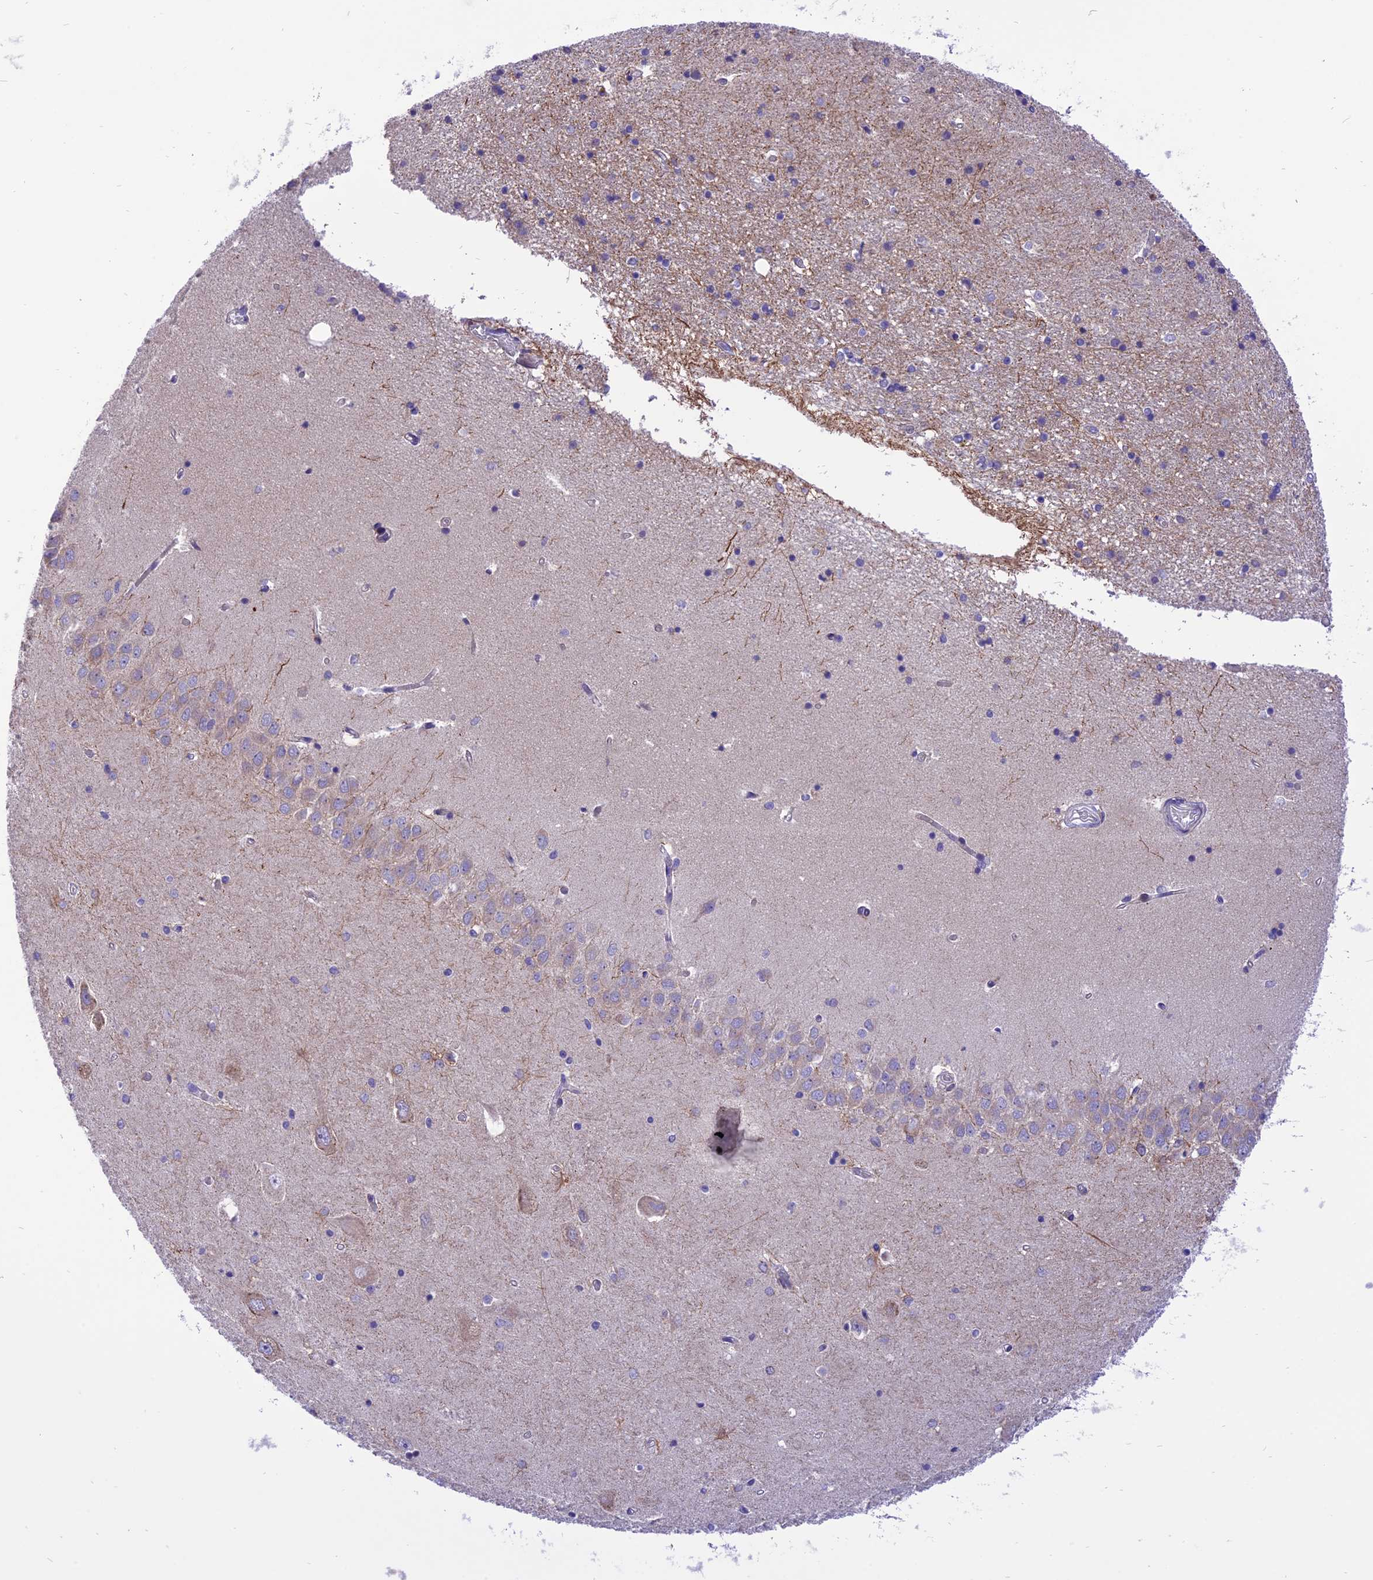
{"staining": {"intensity": "negative", "quantity": "none", "location": "none"}, "tissue": "hippocampus", "cell_type": "Glial cells", "image_type": "normal", "snomed": [{"axis": "morphology", "description": "Normal tissue, NOS"}, {"axis": "topography", "description": "Hippocampus"}], "caption": "The photomicrograph reveals no significant expression in glial cells of hippocampus.", "gene": "ARMCX6", "patient": {"sex": "male", "age": 45}}